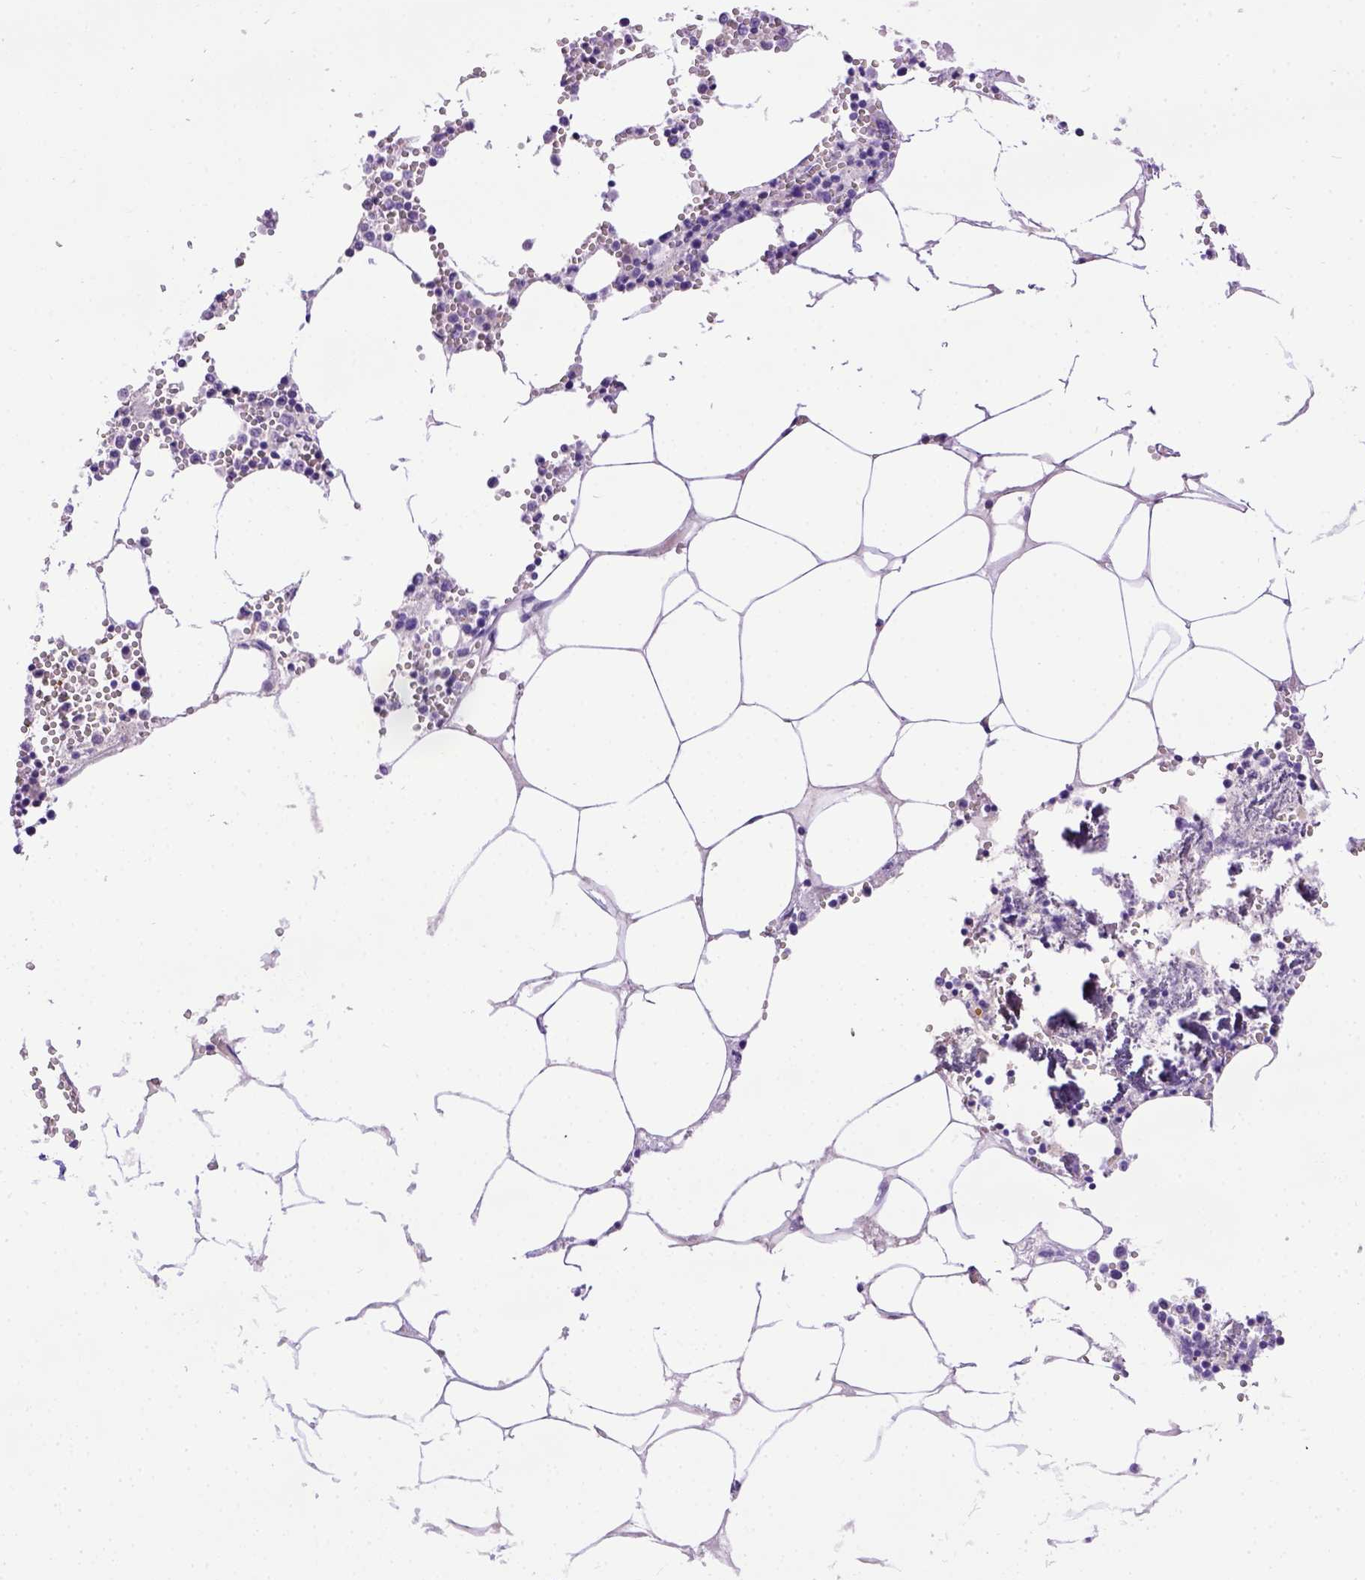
{"staining": {"intensity": "negative", "quantity": "none", "location": "none"}, "tissue": "bone marrow", "cell_type": "Hematopoietic cells", "image_type": "normal", "snomed": [{"axis": "morphology", "description": "Normal tissue, NOS"}, {"axis": "topography", "description": "Bone marrow"}], "caption": "Bone marrow stained for a protein using immunohistochemistry (IHC) reveals no expression hematopoietic cells.", "gene": "SPEF1", "patient": {"sex": "male", "age": 54}}